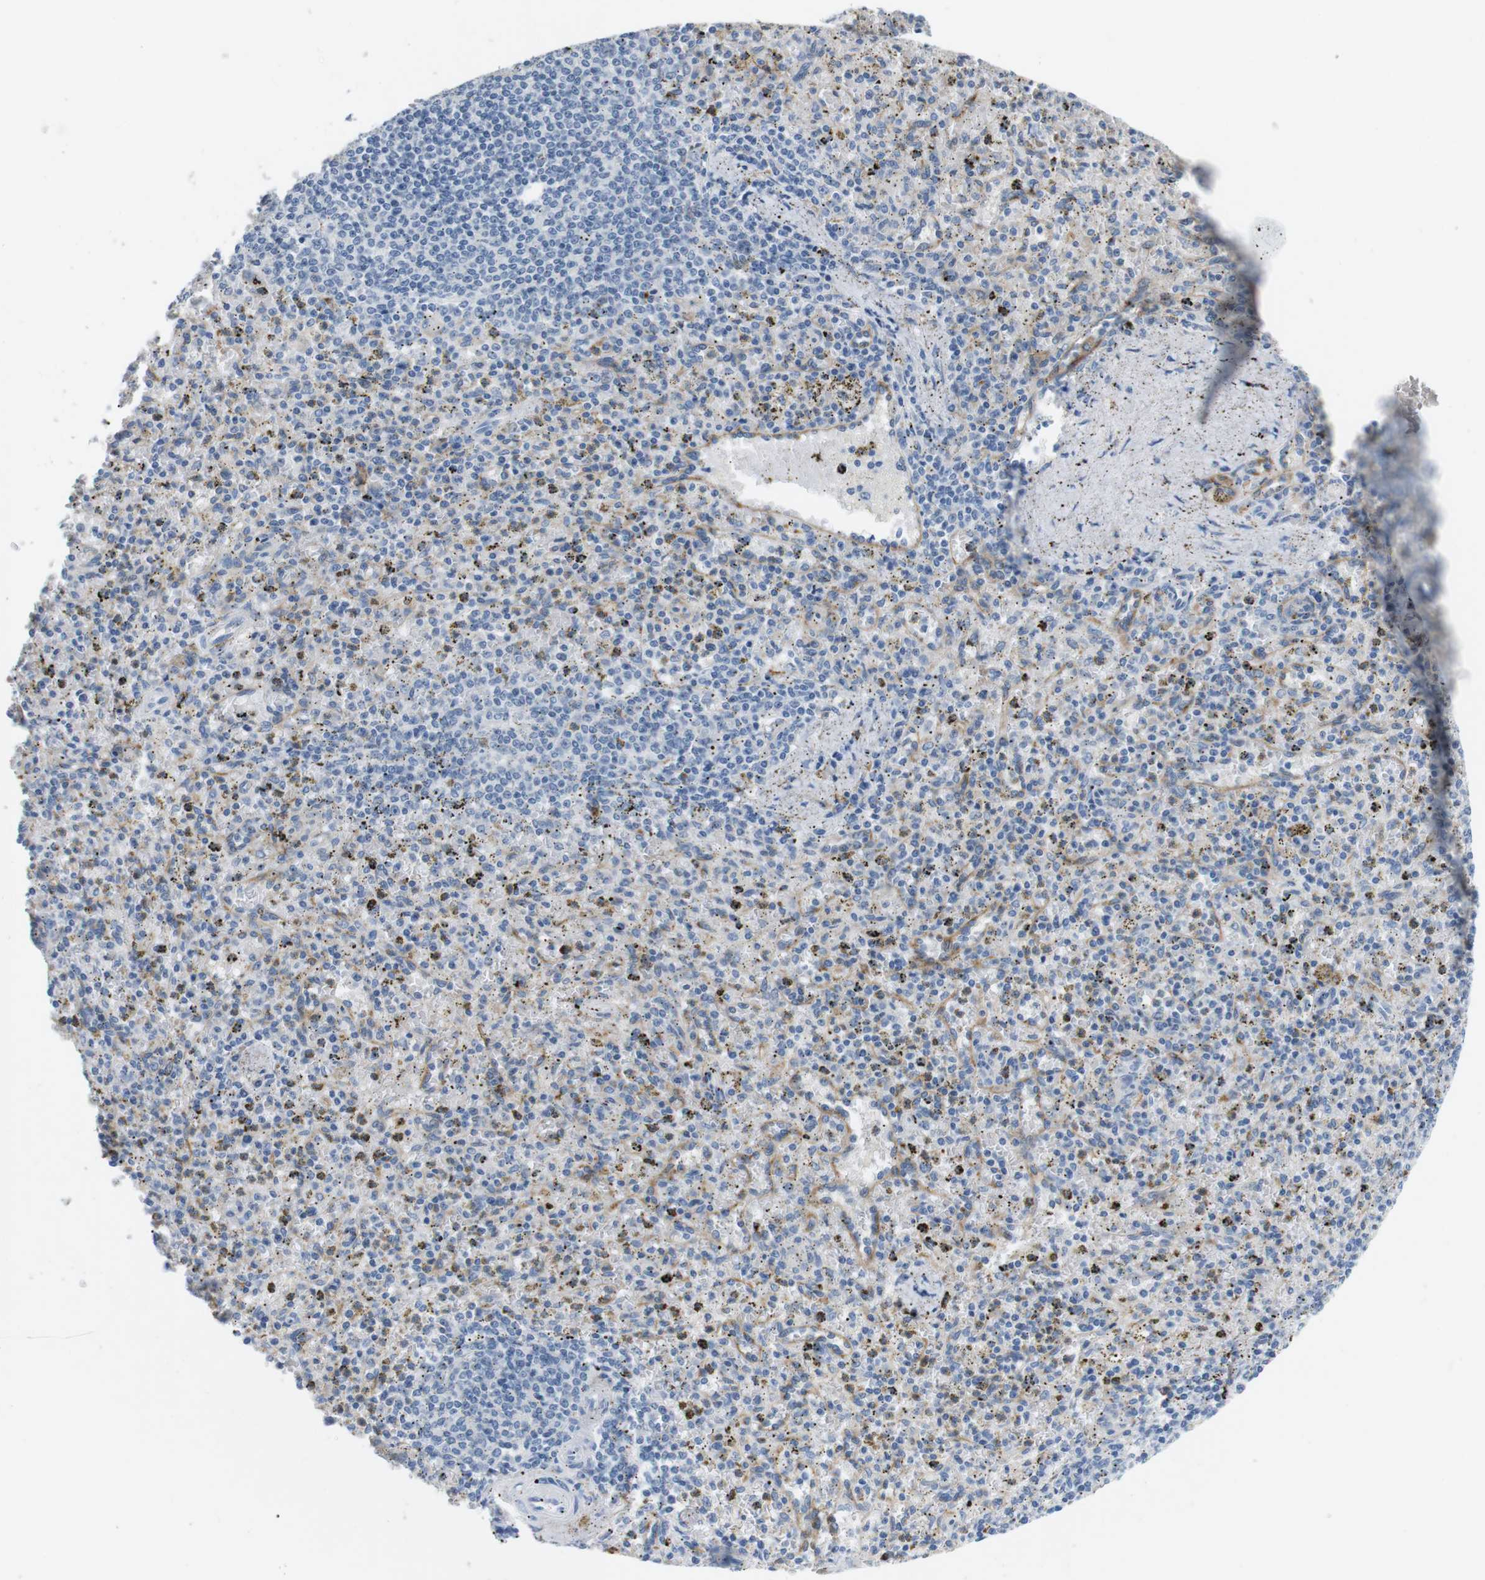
{"staining": {"intensity": "weak", "quantity": "<25%", "location": "cytoplasmic/membranous"}, "tissue": "spleen", "cell_type": "Cells in red pulp", "image_type": "normal", "snomed": [{"axis": "morphology", "description": "Normal tissue, NOS"}, {"axis": "topography", "description": "Spleen"}], "caption": "High power microscopy image of an IHC image of unremarkable spleen, revealing no significant positivity in cells in red pulp.", "gene": "FCGRT", "patient": {"sex": "male", "age": 72}}